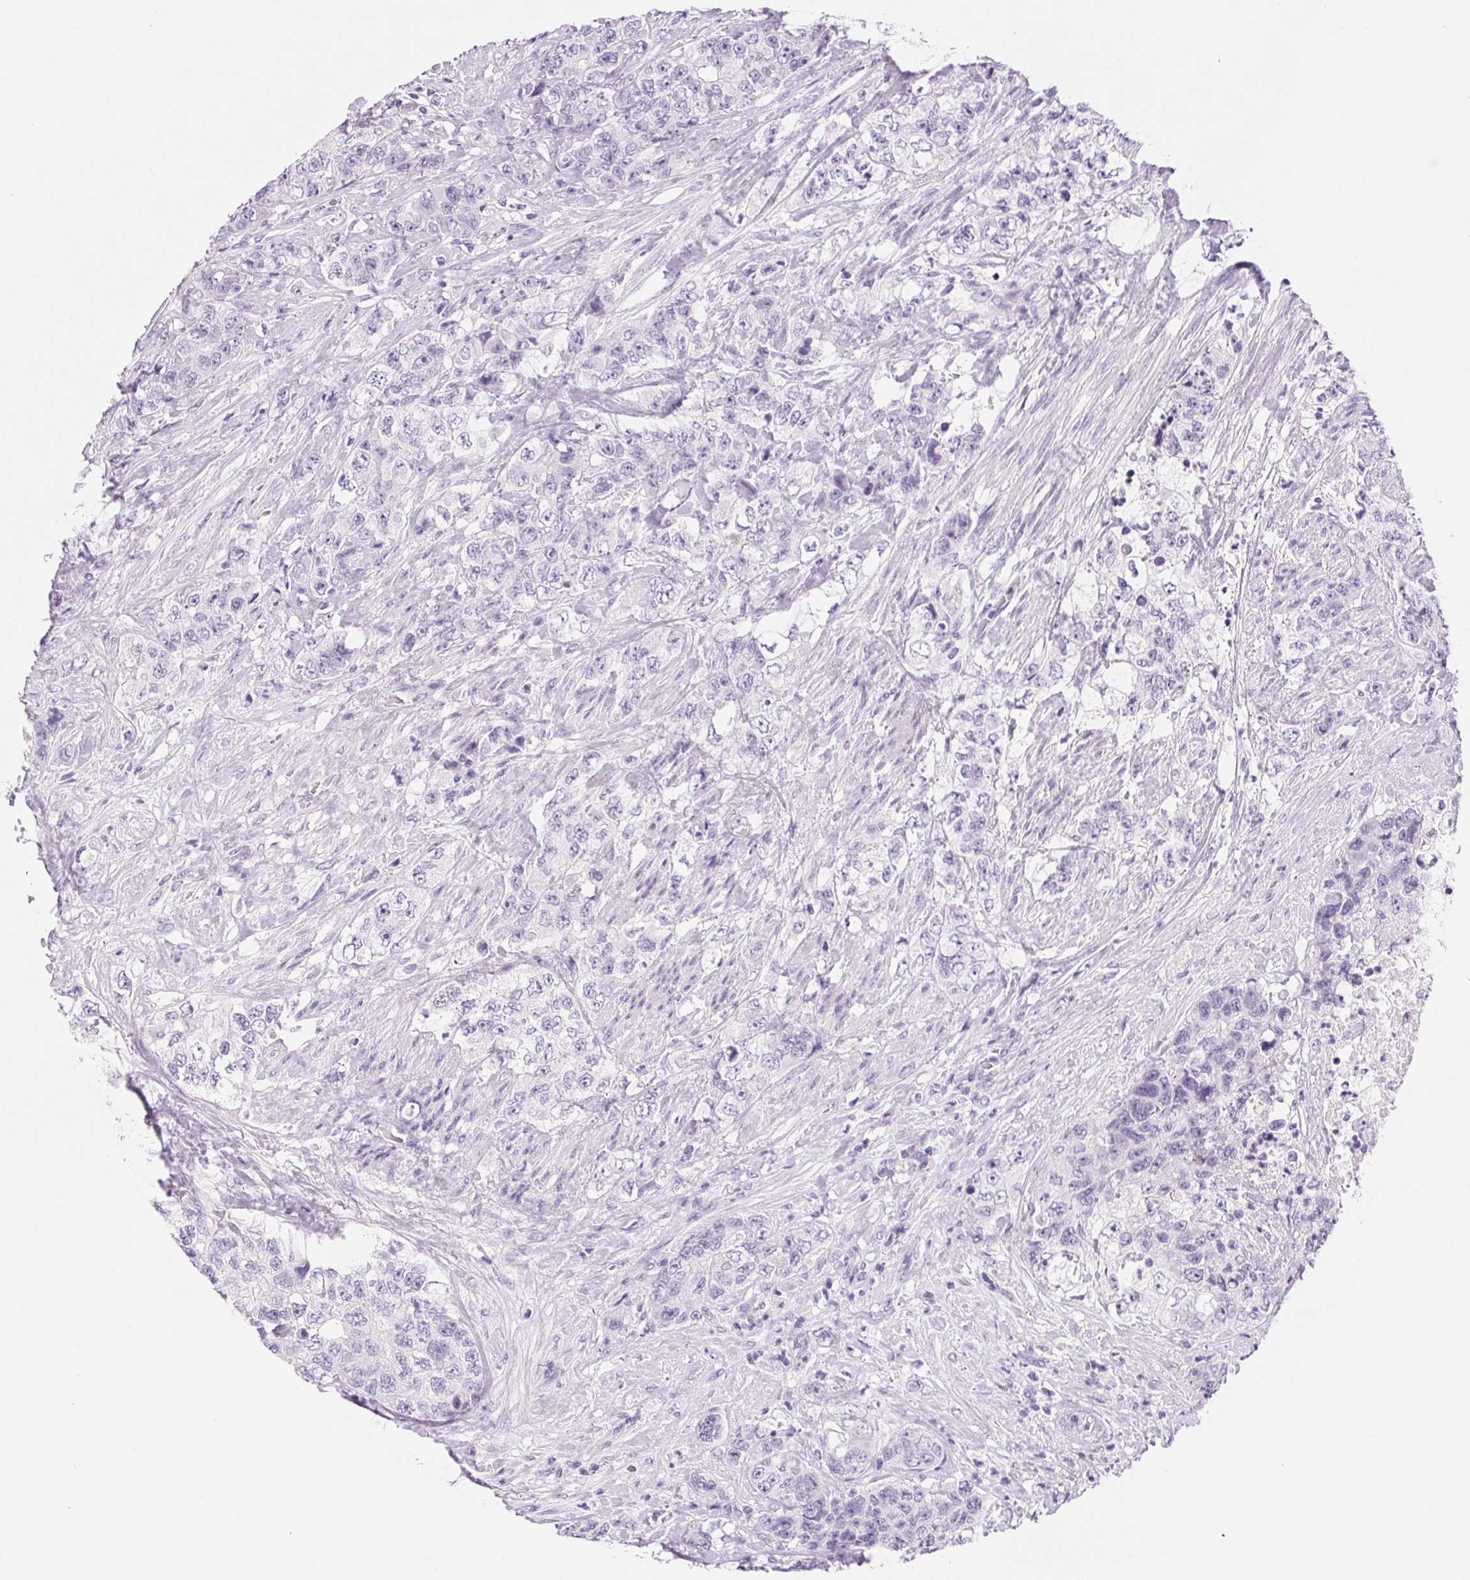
{"staining": {"intensity": "negative", "quantity": "none", "location": "none"}, "tissue": "urothelial cancer", "cell_type": "Tumor cells", "image_type": "cancer", "snomed": [{"axis": "morphology", "description": "Urothelial carcinoma, High grade"}, {"axis": "topography", "description": "Urinary bladder"}], "caption": "Immunohistochemistry of urothelial cancer exhibits no expression in tumor cells.", "gene": "ASGR2", "patient": {"sex": "female", "age": 78}}